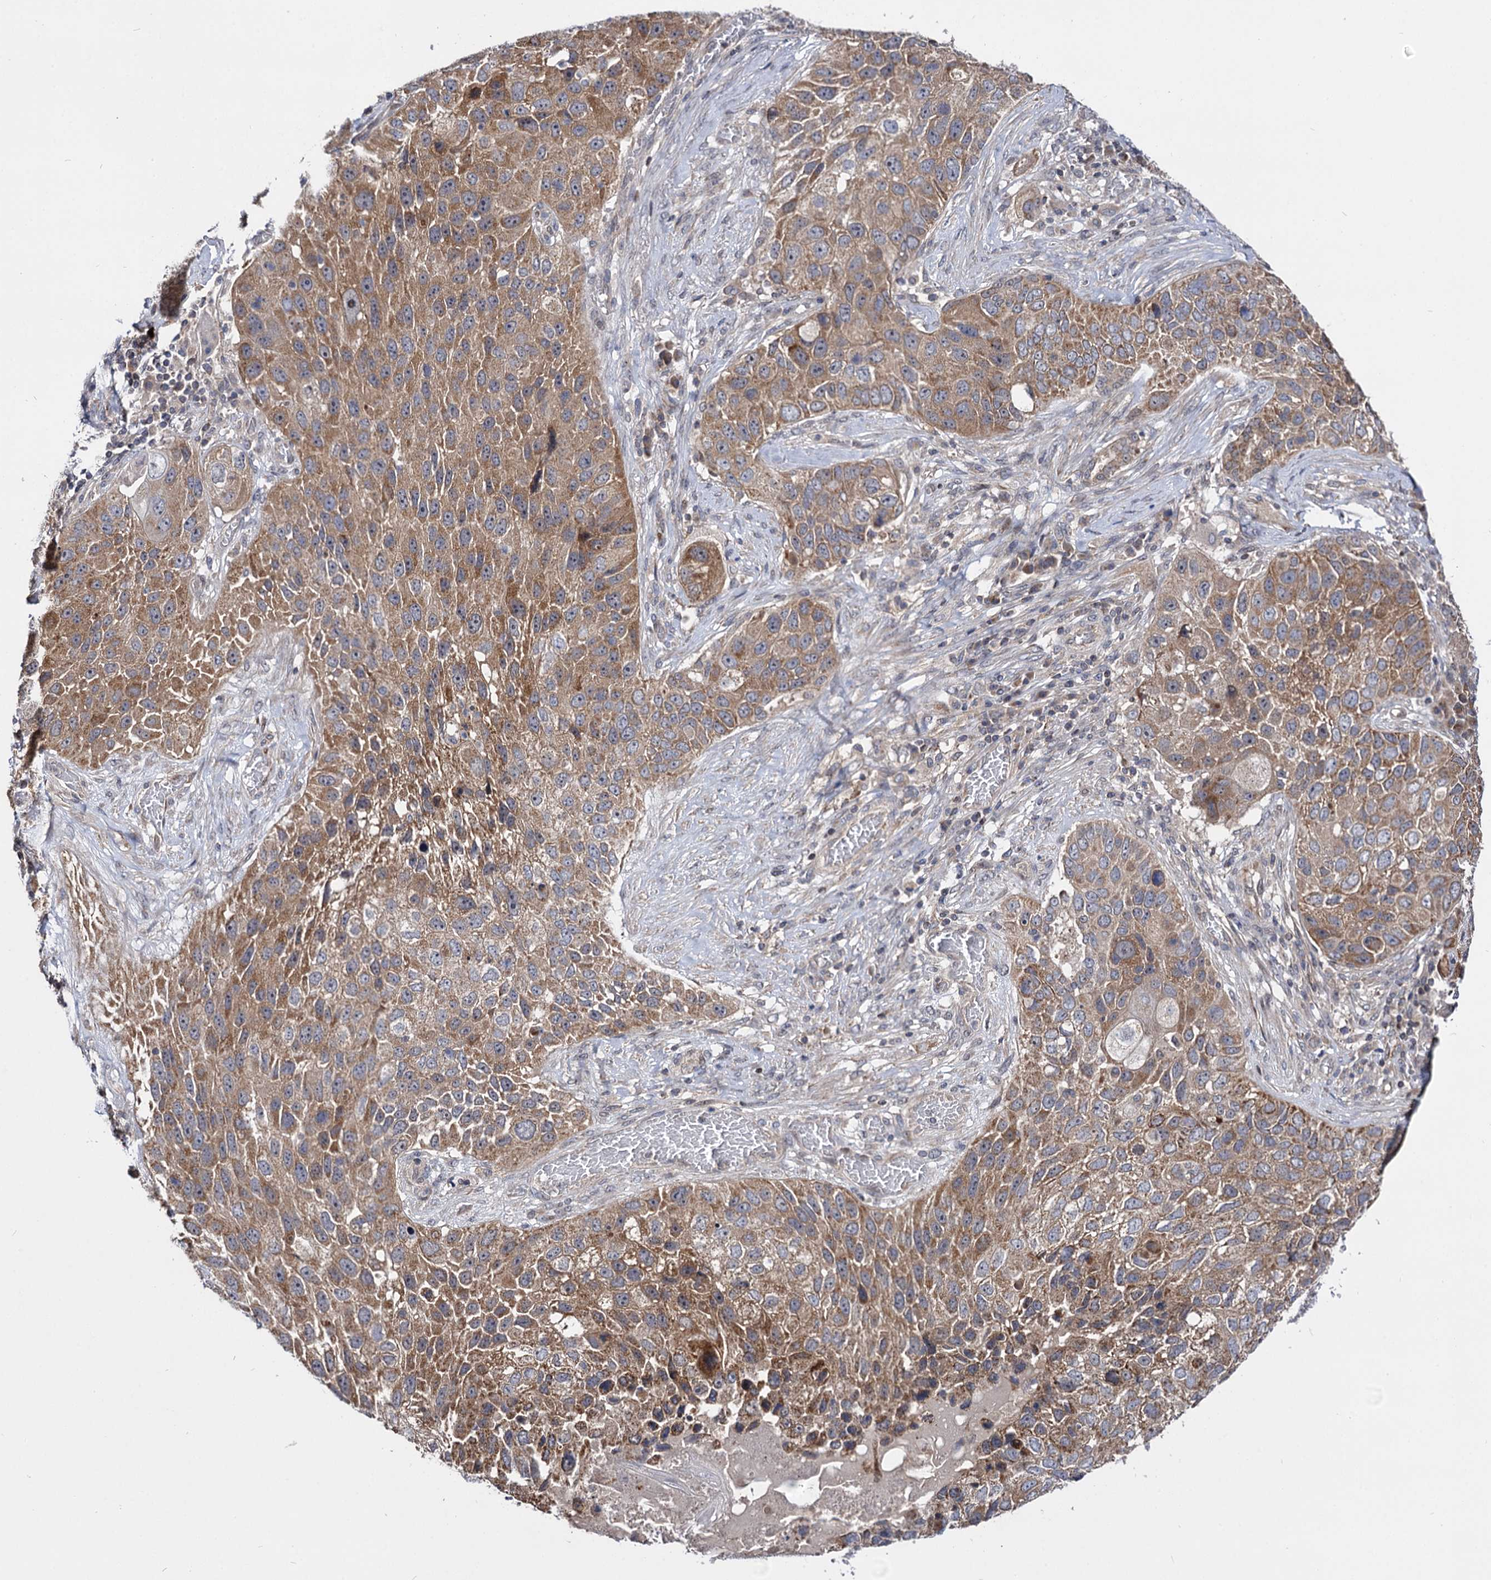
{"staining": {"intensity": "moderate", "quantity": ">75%", "location": "cytoplasmic/membranous"}, "tissue": "lung cancer", "cell_type": "Tumor cells", "image_type": "cancer", "snomed": [{"axis": "morphology", "description": "Squamous cell carcinoma, NOS"}, {"axis": "topography", "description": "Lung"}], "caption": "This micrograph demonstrates lung cancer (squamous cell carcinoma) stained with immunohistochemistry to label a protein in brown. The cytoplasmic/membranous of tumor cells show moderate positivity for the protein. Nuclei are counter-stained blue.", "gene": "CEP76", "patient": {"sex": "male", "age": 61}}